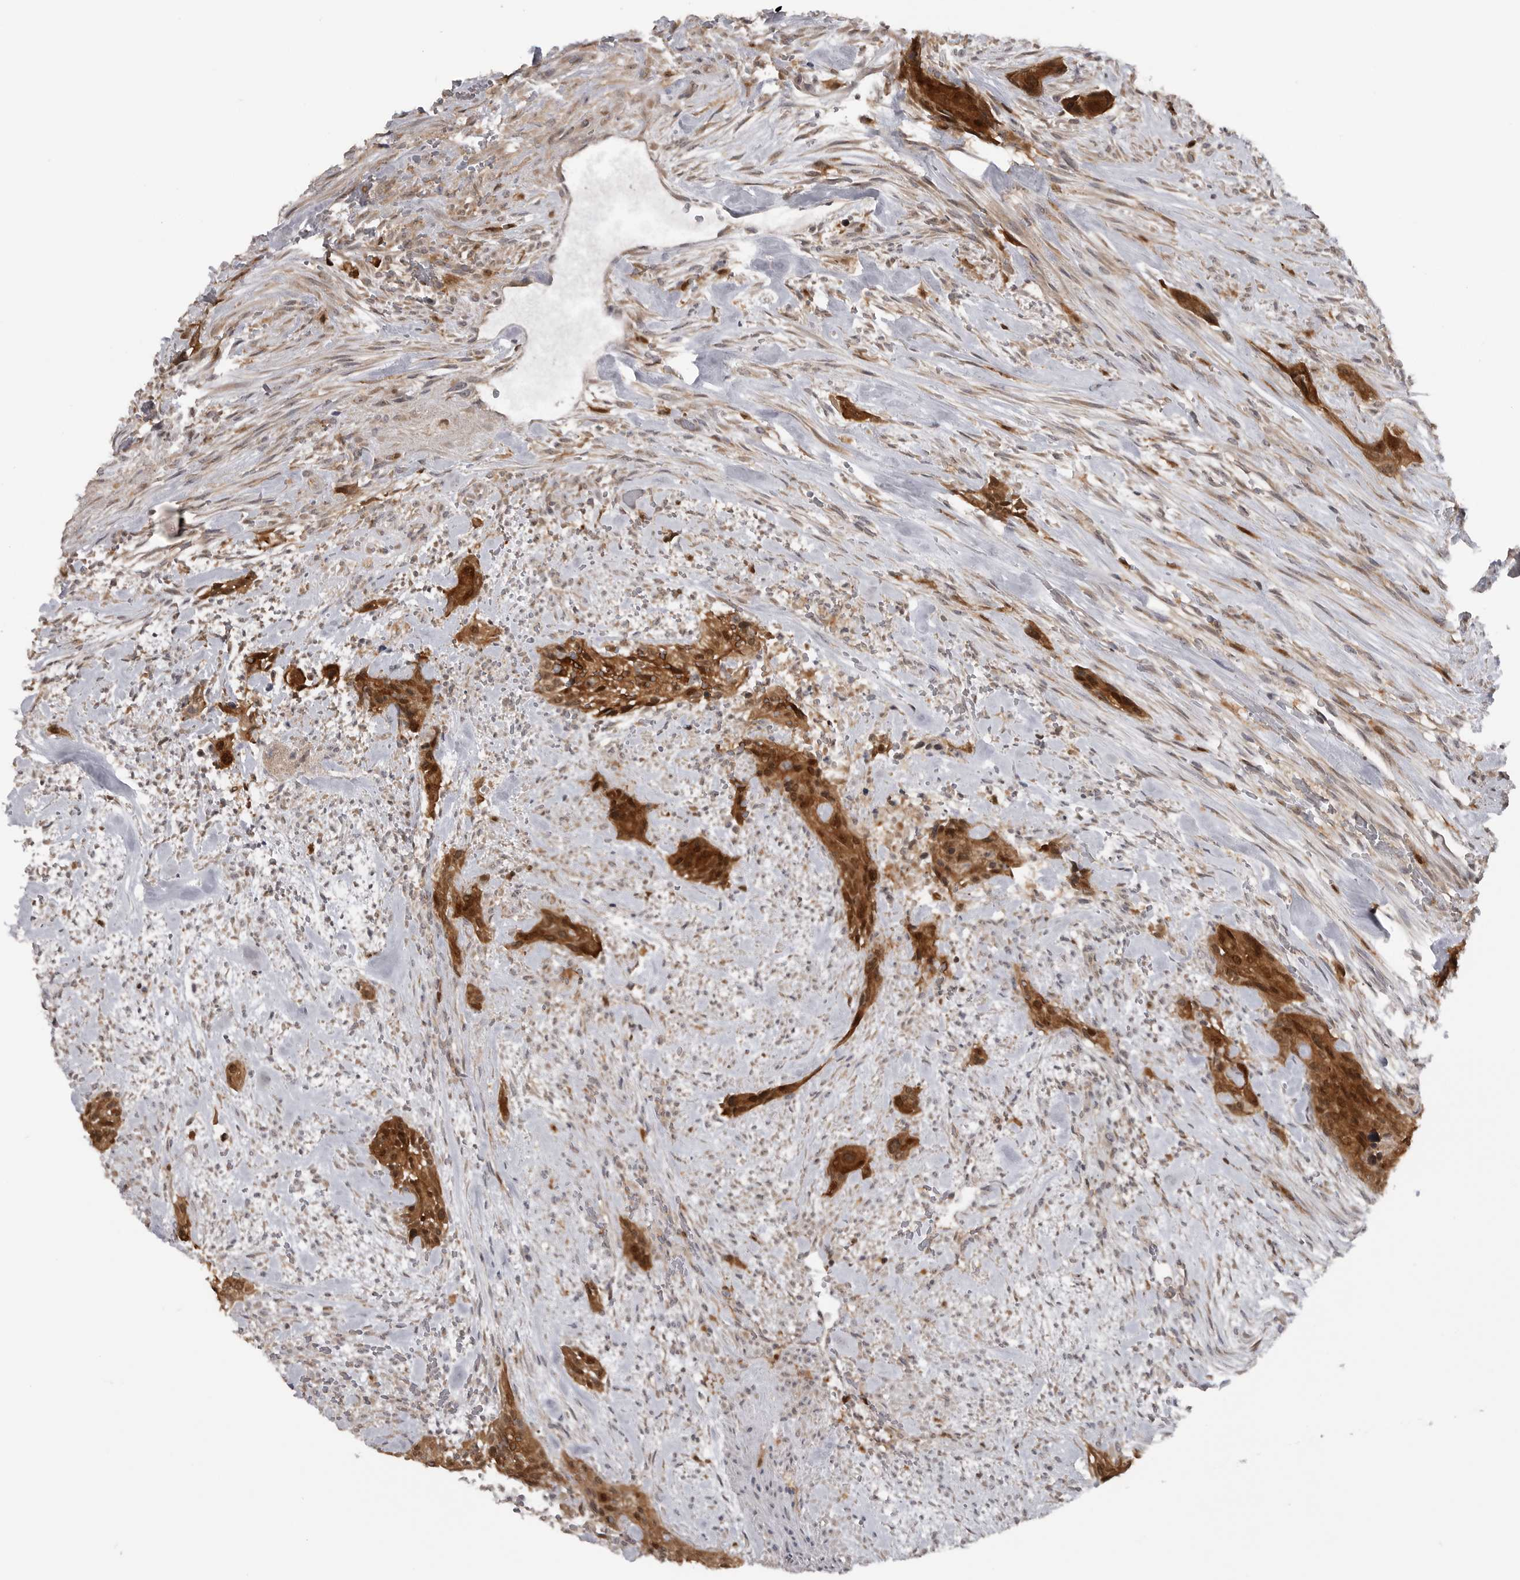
{"staining": {"intensity": "strong", "quantity": ">75%", "location": "cytoplasmic/membranous,nuclear"}, "tissue": "urothelial cancer", "cell_type": "Tumor cells", "image_type": "cancer", "snomed": [{"axis": "morphology", "description": "Urothelial carcinoma, High grade"}, {"axis": "topography", "description": "Urinary bladder"}], "caption": "The immunohistochemical stain labels strong cytoplasmic/membranous and nuclear expression in tumor cells of urothelial cancer tissue. (Stains: DAB in brown, nuclei in blue, Microscopy: brightfield microscopy at high magnification).", "gene": "MAPK13", "patient": {"sex": "male", "age": 35}}